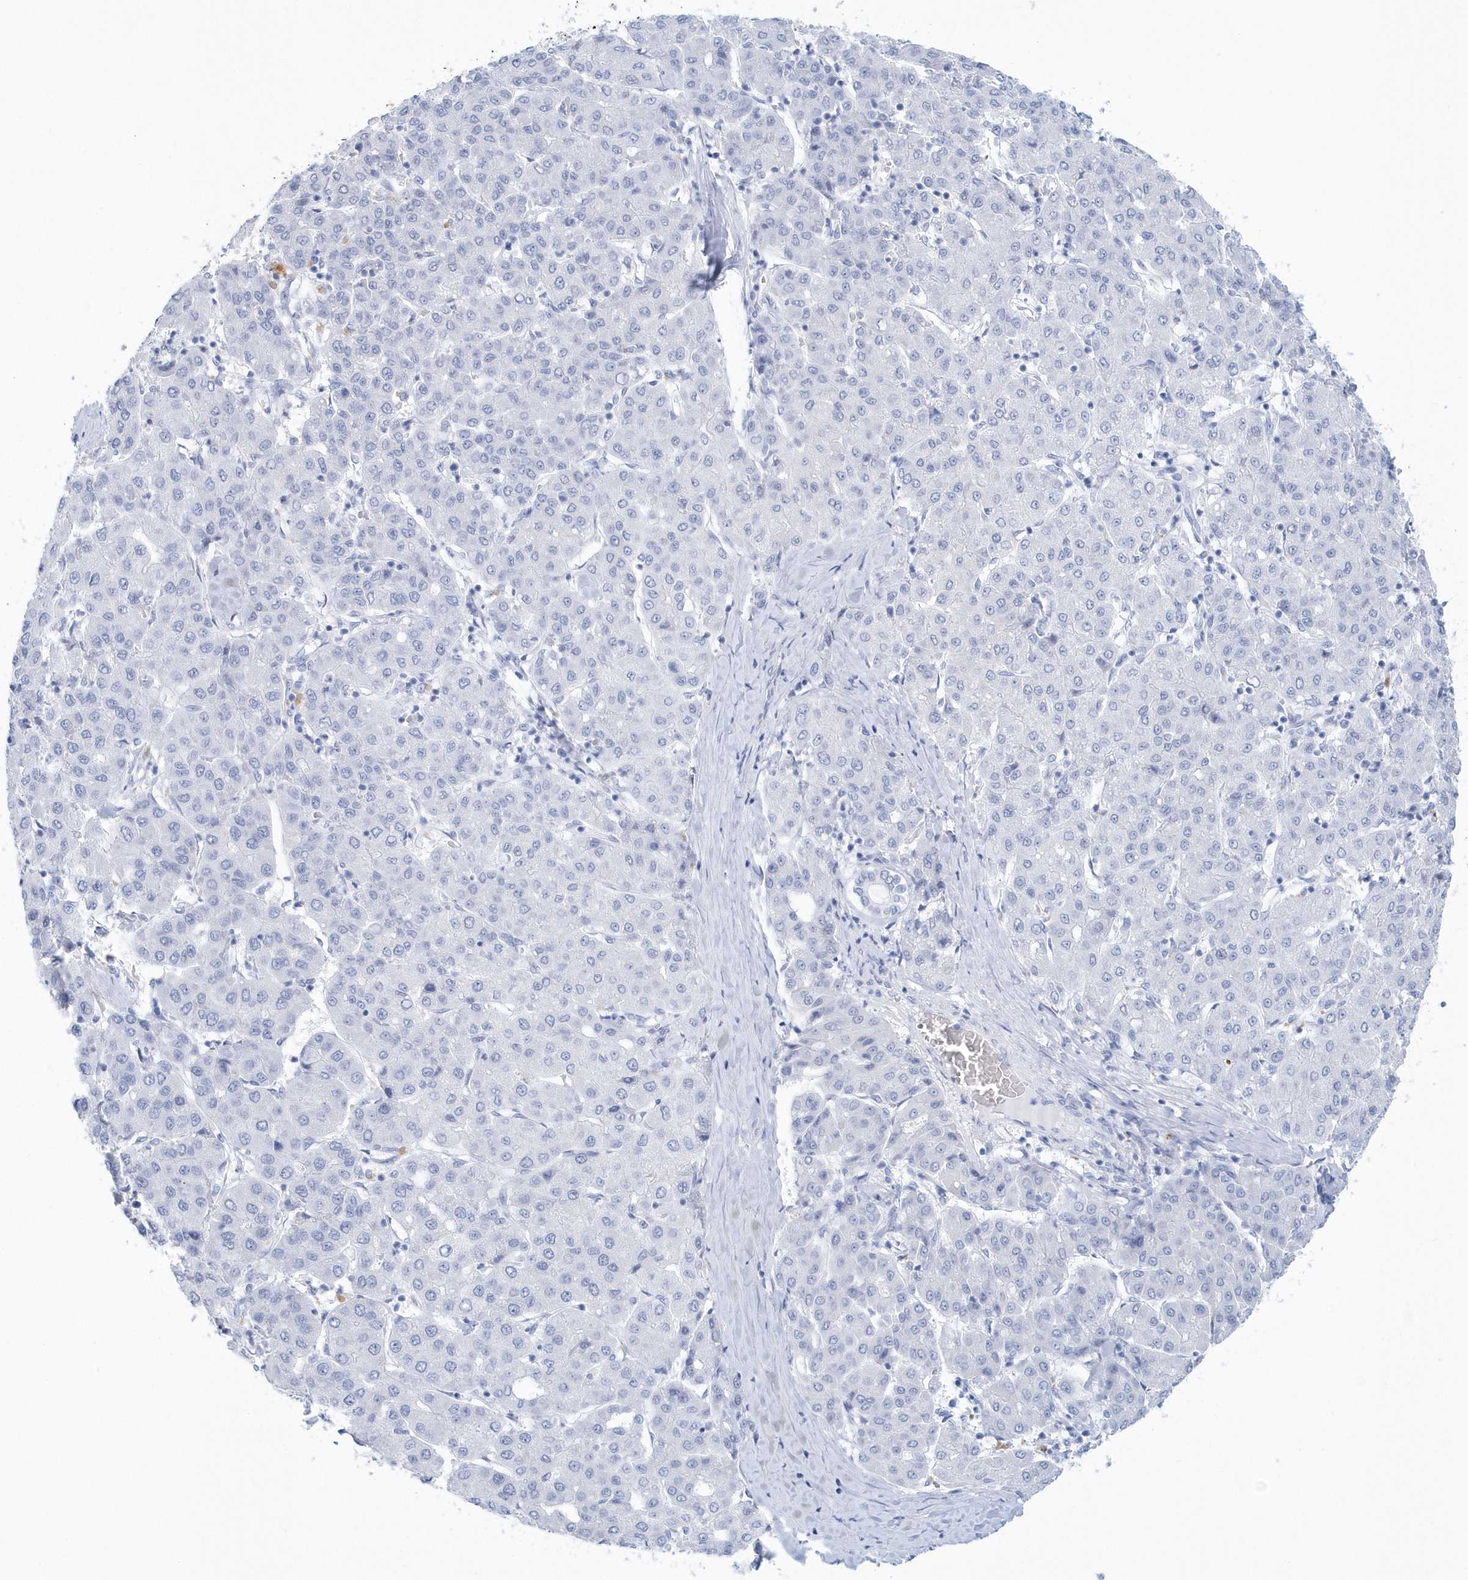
{"staining": {"intensity": "negative", "quantity": "none", "location": "none"}, "tissue": "liver cancer", "cell_type": "Tumor cells", "image_type": "cancer", "snomed": [{"axis": "morphology", "description": "Carcinoma, Hepatocellular, NOS"}, {"axis": "topography", "description": "Liver"}], "caption": "Liver cancer (hepatocellular carcinoma) was stained to show a protein in brown. There is no significant expression in tumor cells.", "gene": "PTPRO", "patient": {"sex": "male", "age": 65}}